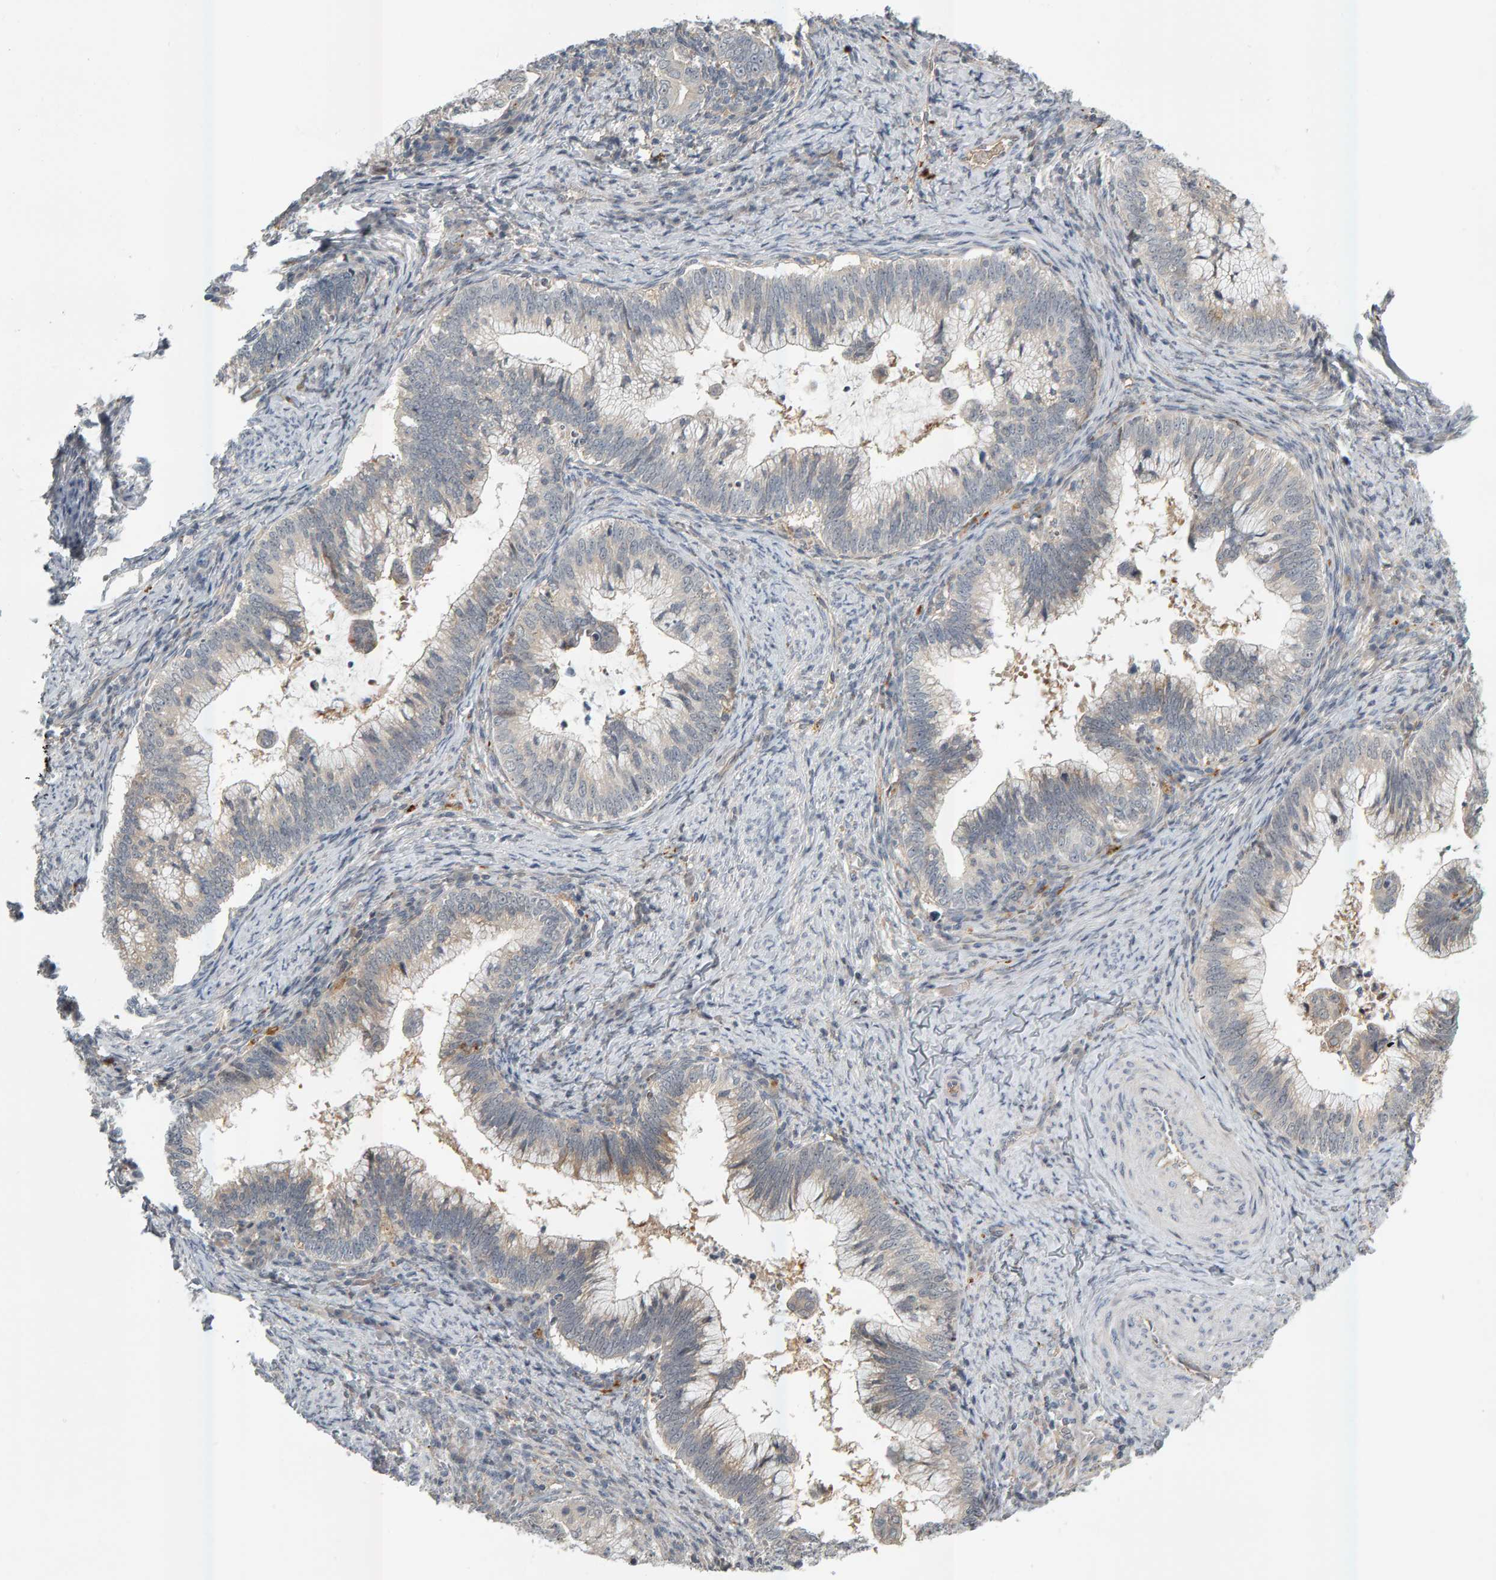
{"staining": {"intensity": "weak", "quantity": "<25%", "location": "cytoplasmic/membranous"}, "tissue": "cervical cancer", "cell_type": "Tumor cells", "image_type": "cancer", "snomed": [{"axis": "morphology", "description": "Adenocarcinoma, NOS"}, {"axis": "topography", "description": "Cervix"}], "caption": "Tumor cells show no significant protein positivity in adenocarcinoma (cervical).", "gene": "ZNF160", "patient": {"sex": "female", "age": 36}}